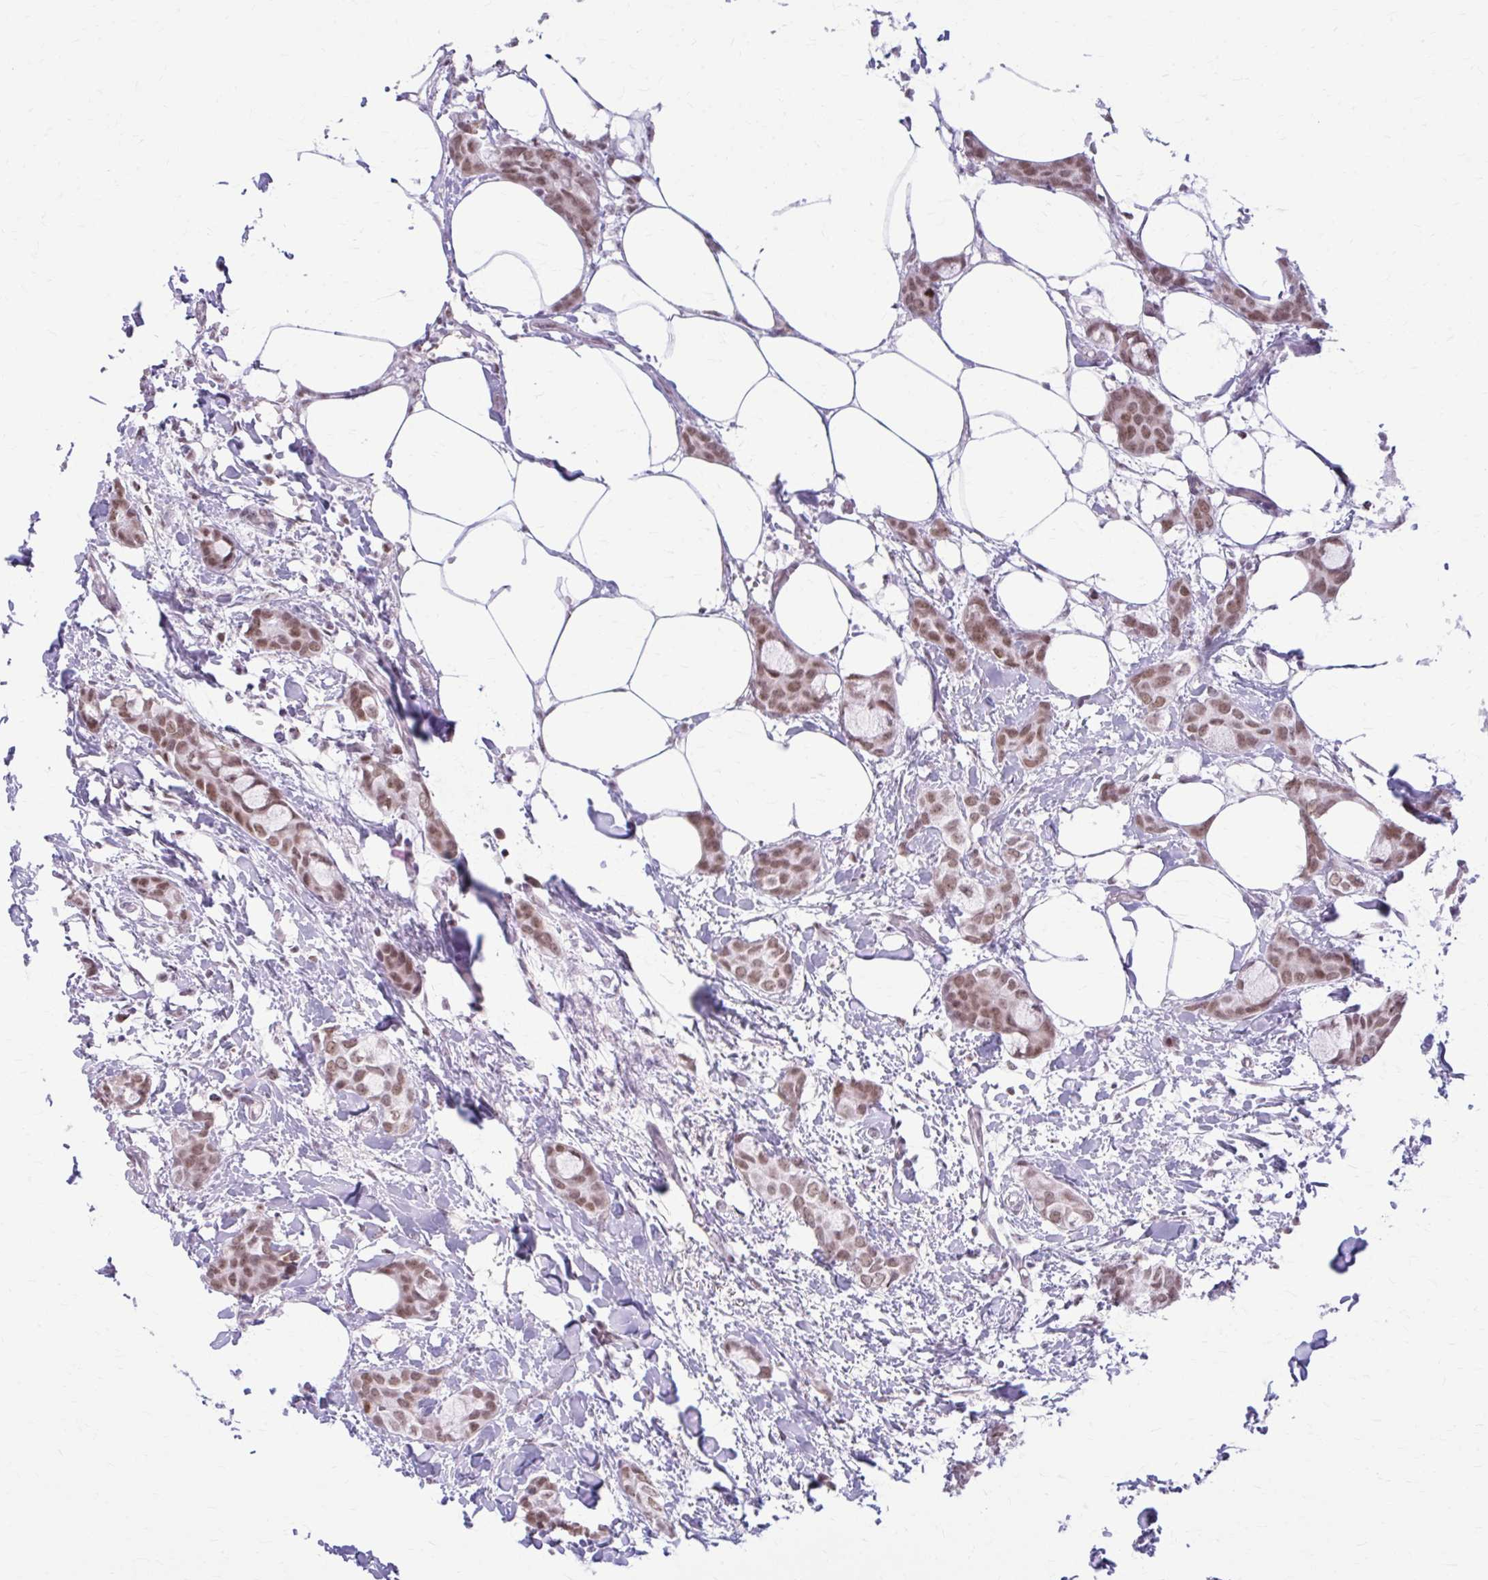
{"staining": {"intensity": "moderate", "quantity": ">75%", "location": "nuclear"}, "tissue": "breast cancer", "cell_type": "Tumor cells", "image_type": "cancer", "snomed": [{"axis": "morphology", "description": "Duct carcinoma"}, {"axis": "topography", "description": "Breast"}], "caption": "Protein analysis of breast cancer tissue reveals moderate nuclear positivity in approximately >75% of tumor cells.", "gene": "PABIR1", "patient": {"sex": "female", "age": 73}}